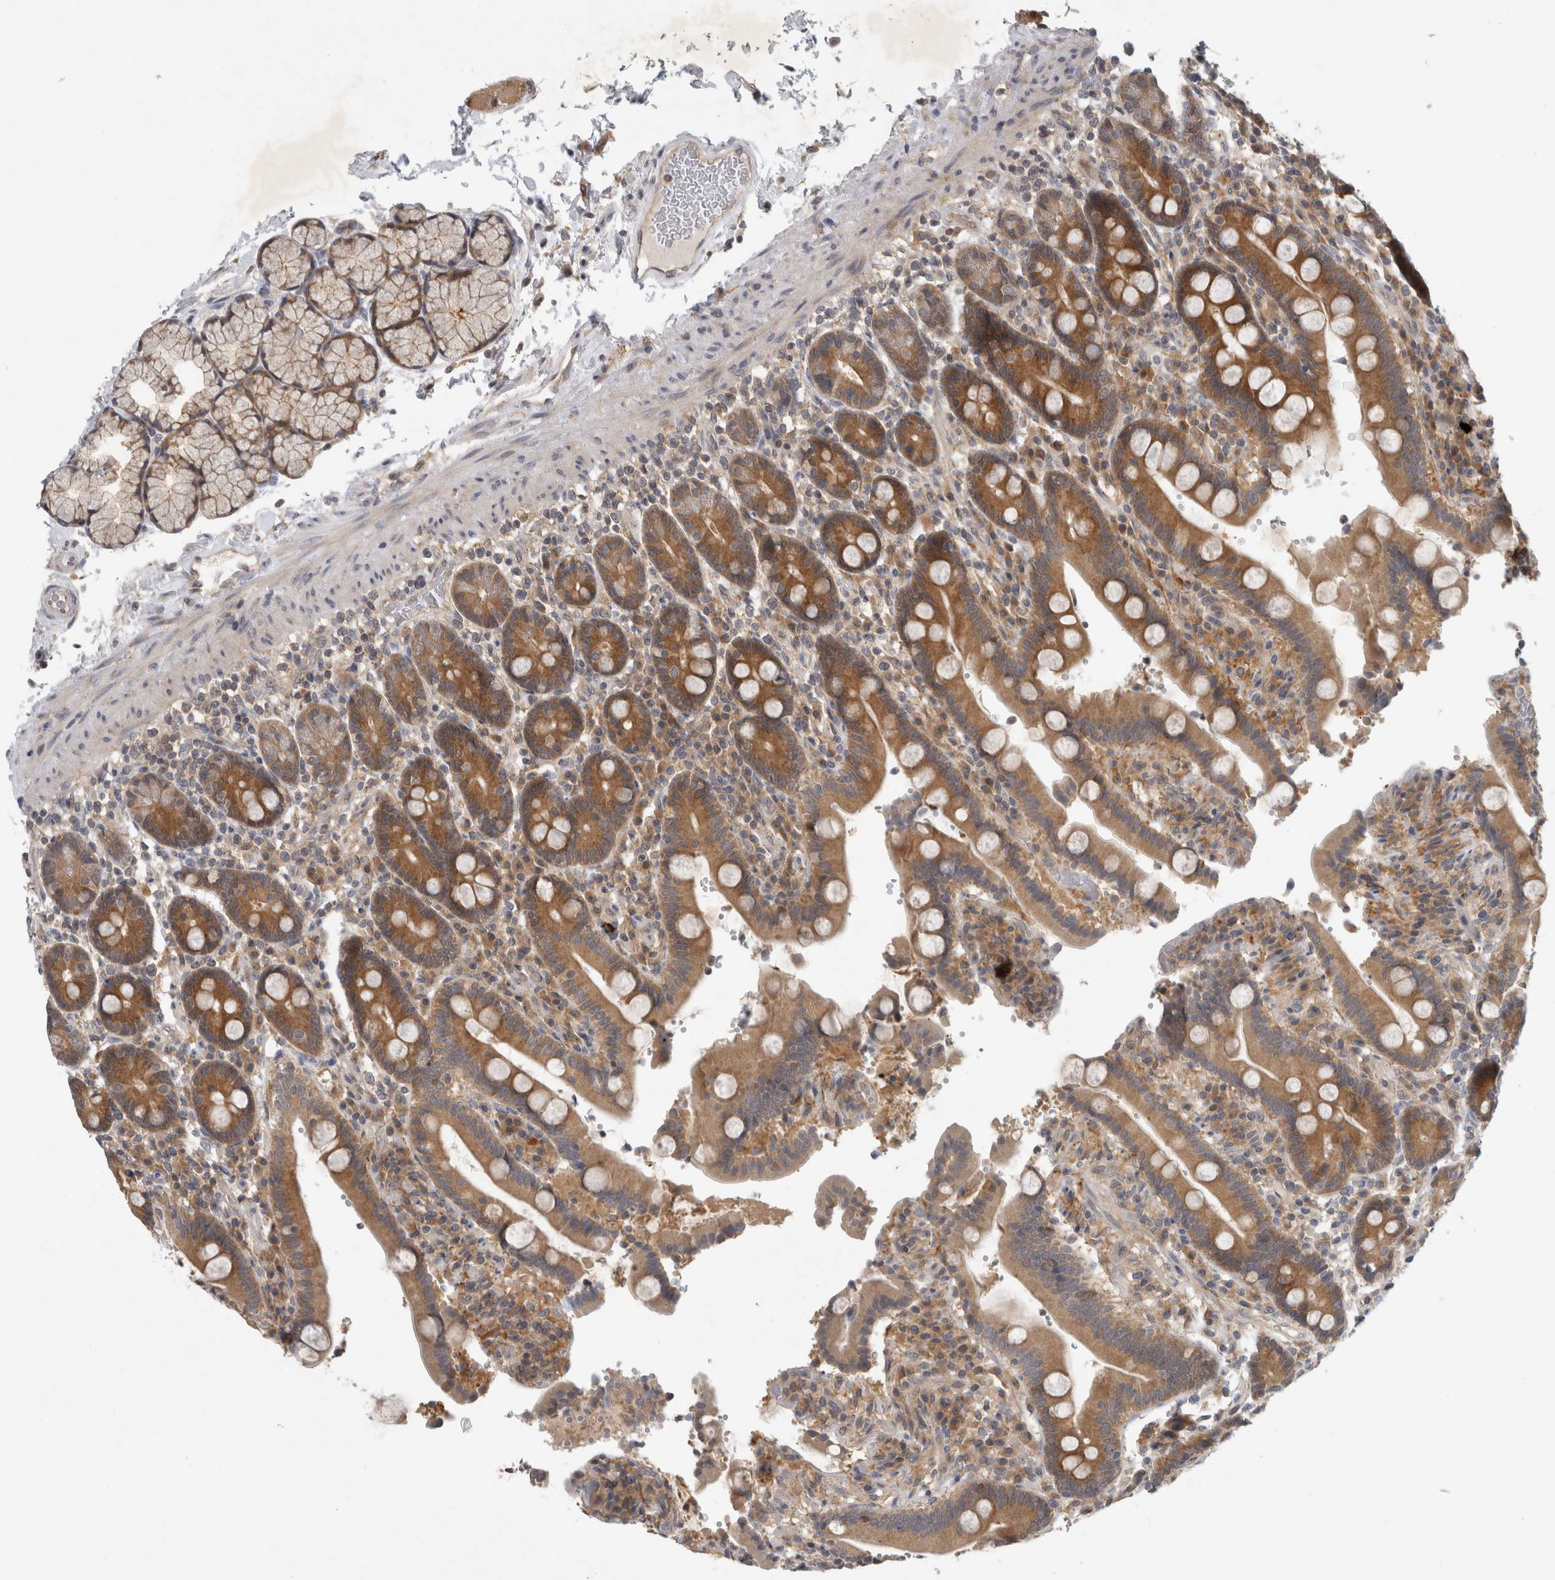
{"staining": {"intensity": "moderate", "quantity": ">75%", "location": "cytoplasmic/membranous"}, "tissue": "duodenum", "cell_type": "Glandular cells", "image_type": "normal", "snomed": [{"axis": "morphology", "description": "Normal tissue, NOS"}, {"axis": "topography", "description": "Small intestine, NOS"}], "caption": "Human duodenum stained with a brown dye demonstrates moderate cytoplasmic/membranous positive positivity in approximately >75% of glandular cells.", "gene": "AASDHPPT", "patient": {"sex": "female", "age": 71}}